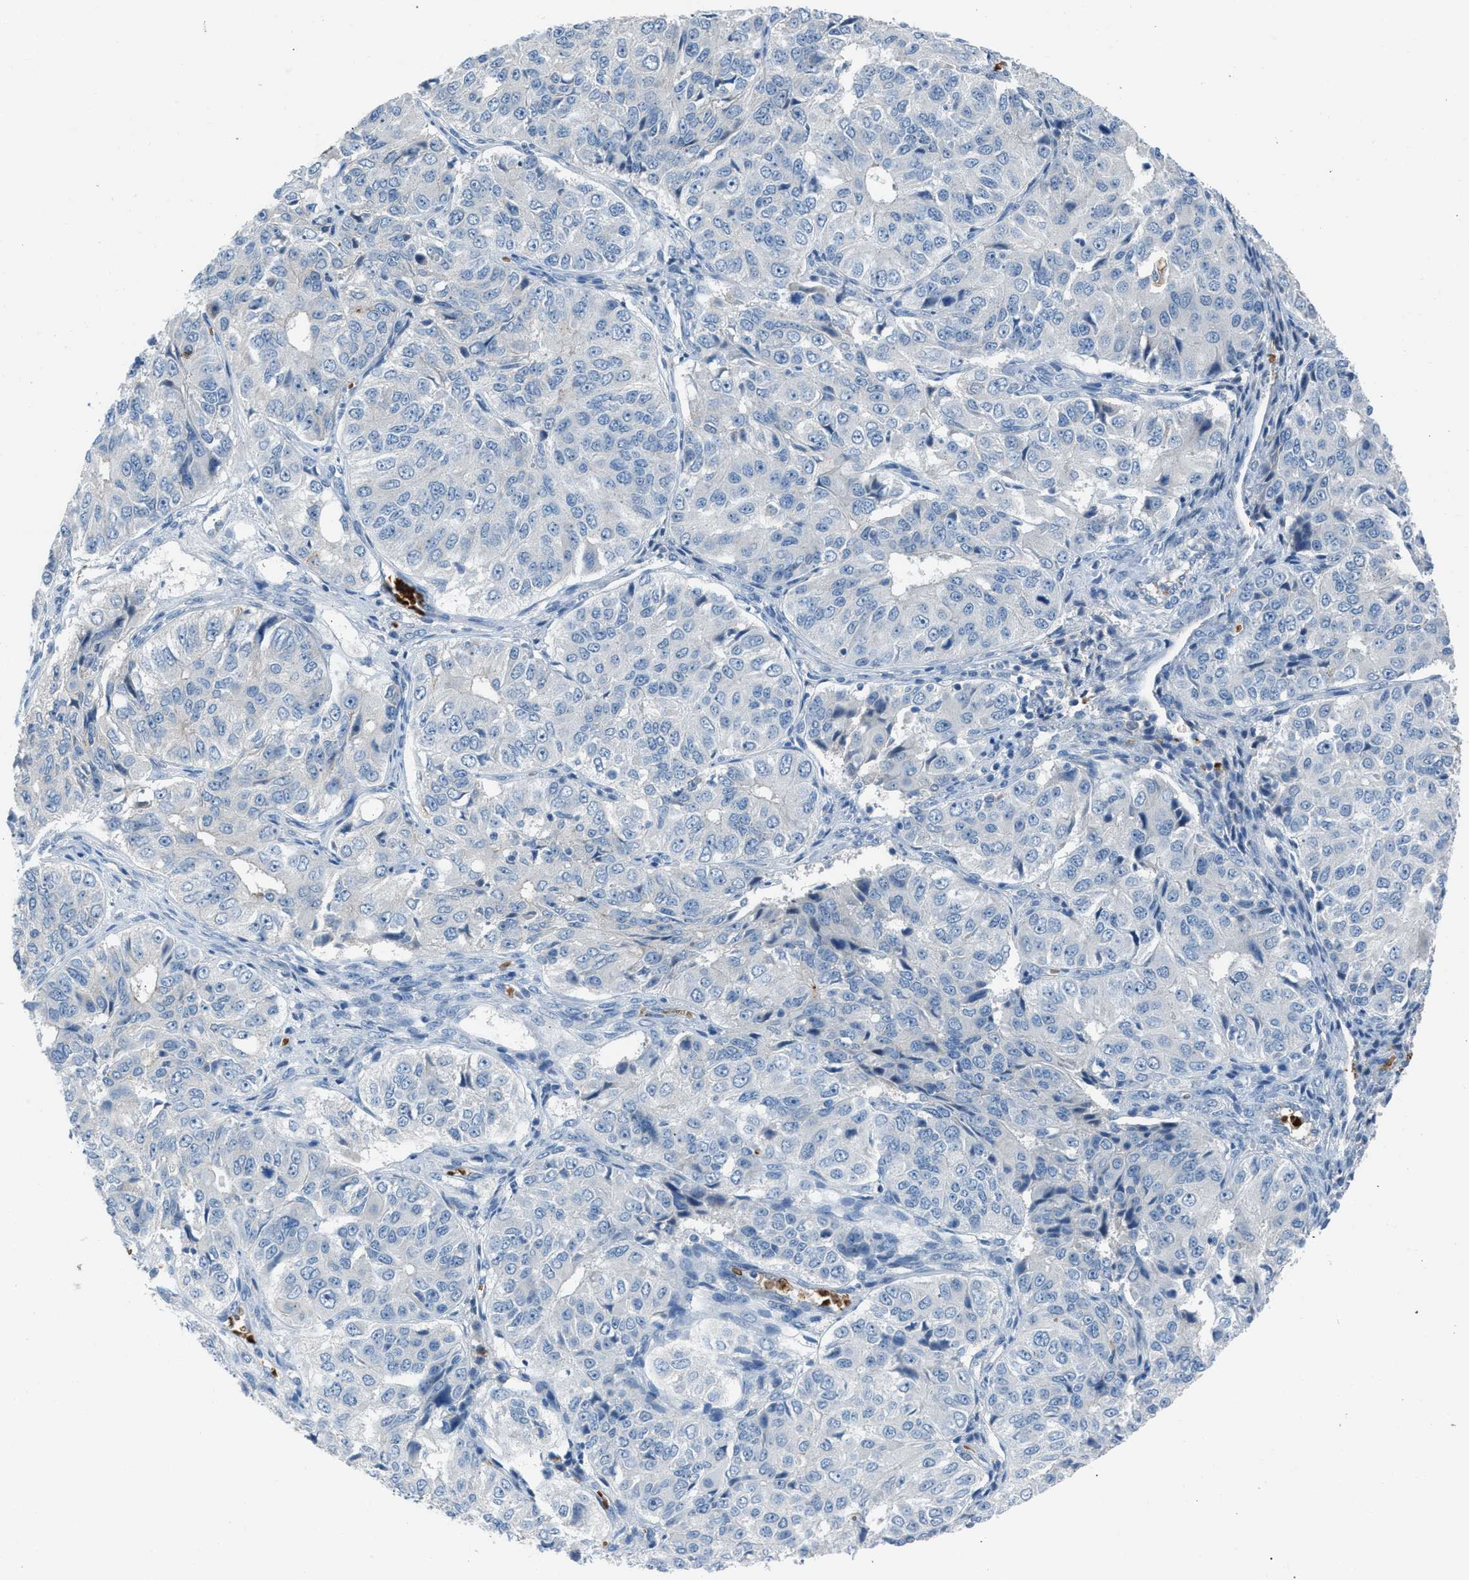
{"staining": {"intensity": "negative", "quantity": "none", "location": "none"}, "tissue": "ovarian cancer", "cell_type": "Tumor cells", "image_type": "cancer", "snomed": [{"axis": "morphology", "description": "Carcinoma, endometroid"}, {"axis": "topography", "description": "Ovary"}], "caption": "Immunohistochemistry (IHC) histopathology image of ovarian cancer stained for a protein (brown), which exhibits no expression in tumor cells.", "gene": "CFAP77", "patient": {"sex": "female", "age": 51}}